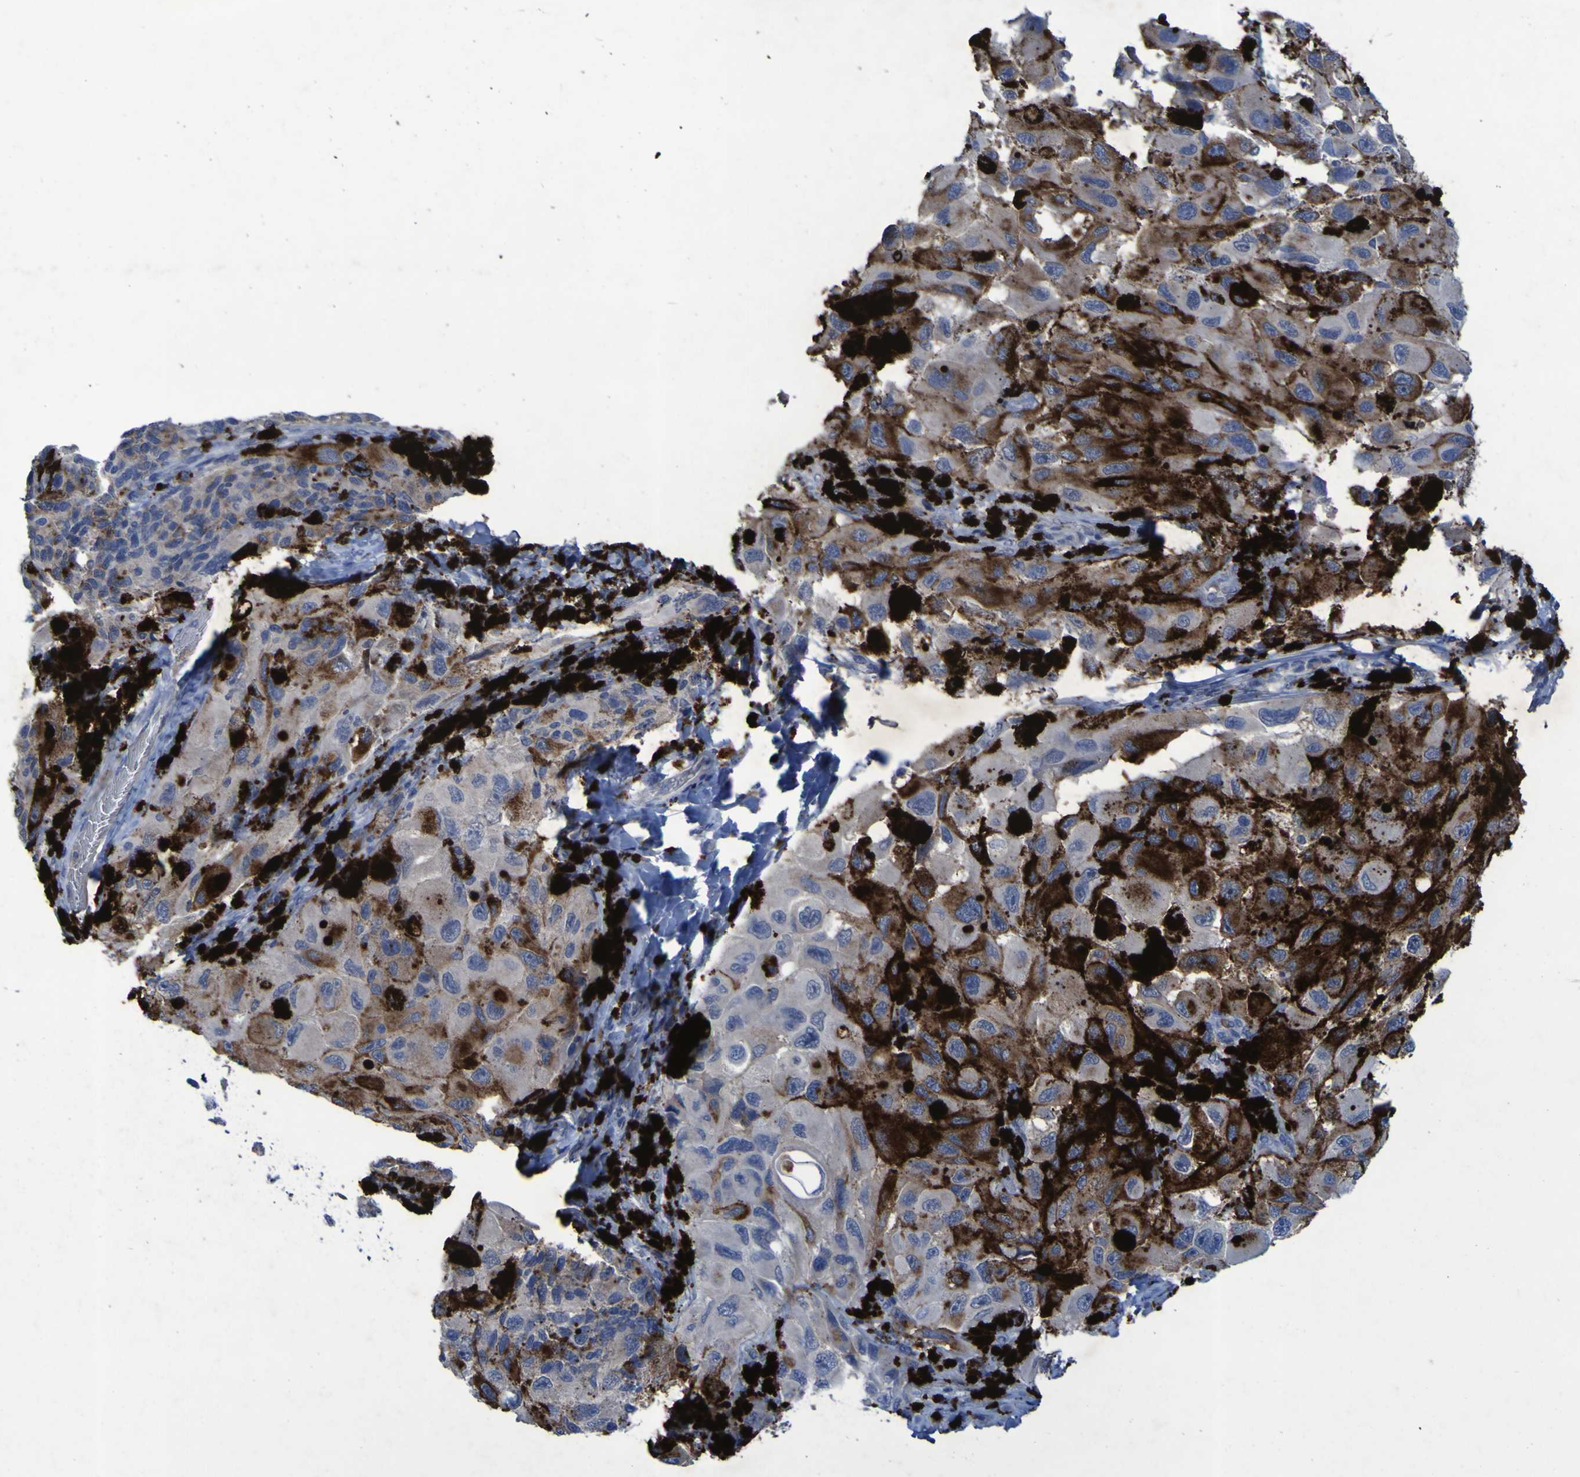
{"staining": {"intensity": "weak", "quantity": "<25%", "location": "cytoplasmic/membranous"}, "tissue": "melanoma", "cell_type": "Tumor cells", "image_type": "cancer", "snomed": [{"axis": "morphology", "description": "Malignant melanoma, NOS"}, {"axis": "topography", "description": "Skin"}], "caption": "This is a micrograph of immunohistochemistry staining of malignant melanoma, which shows no staining in tumor cells. Brightfield microscopy of immunohistochemistry (IHC) stained with DAB (3,3'-diaminobenzidine) (brown) and hematoxylin (blue), captured at high magnification.", "gene": "SGK2", "patient": {"sex": "female", "age": 73}}